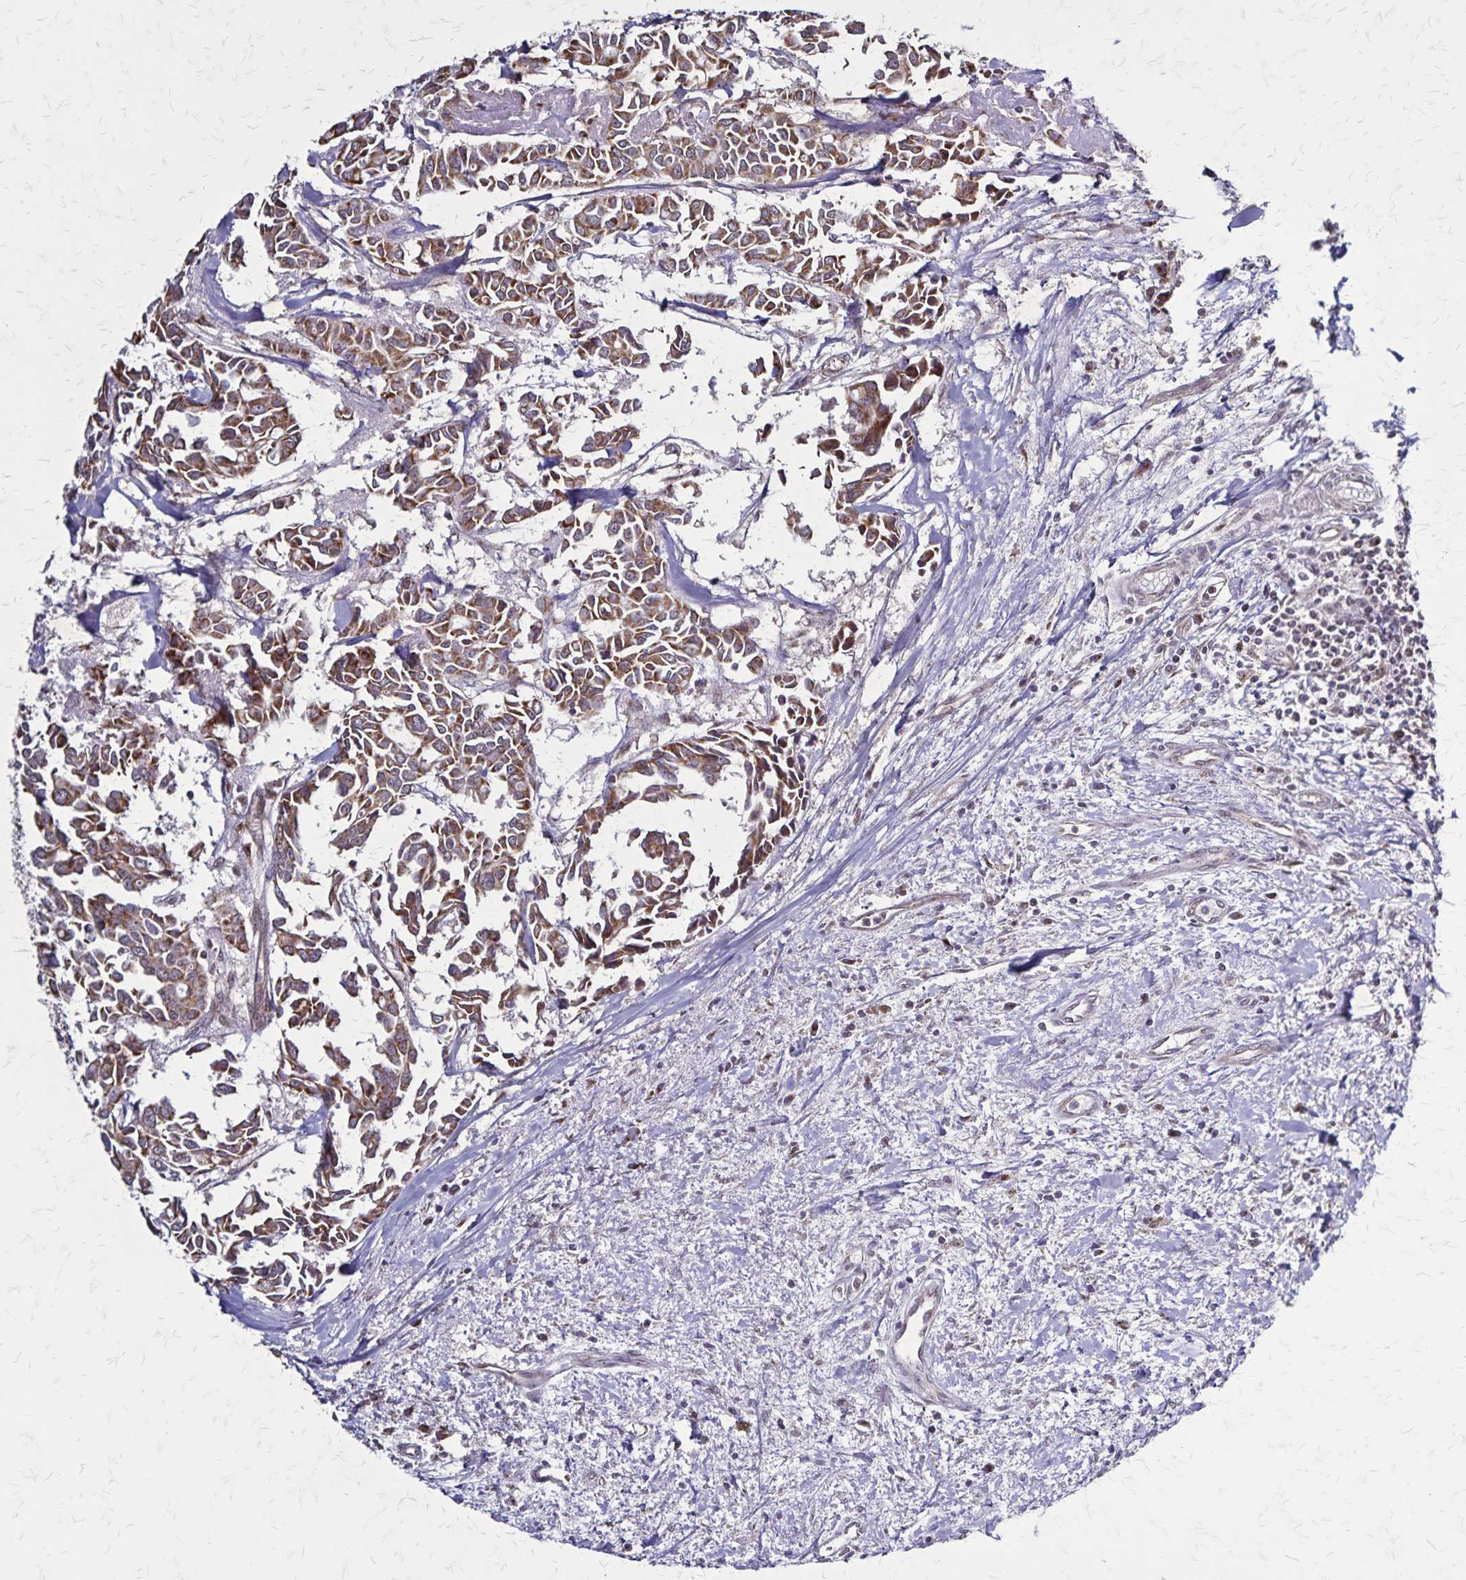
{"staining": {"intensity": "moderate", "quantity": ">75%", "location": "cytoplasmic/membranous"}, "tissue": "breast cancer", "cell_type": "Tumor cells", "image_type": "cancer", "snomed": [{"axis": "morphology", "description": "Duct carcinoma"}, {"axis": "topography", "description": "Breast"}], "caption": "Breast cancer stained for a protein displays moderate cytoplasmic/membranous positivity in tumor cells.", "gene": "NFS1", "patient": {"sex": "female", "age": 54}}